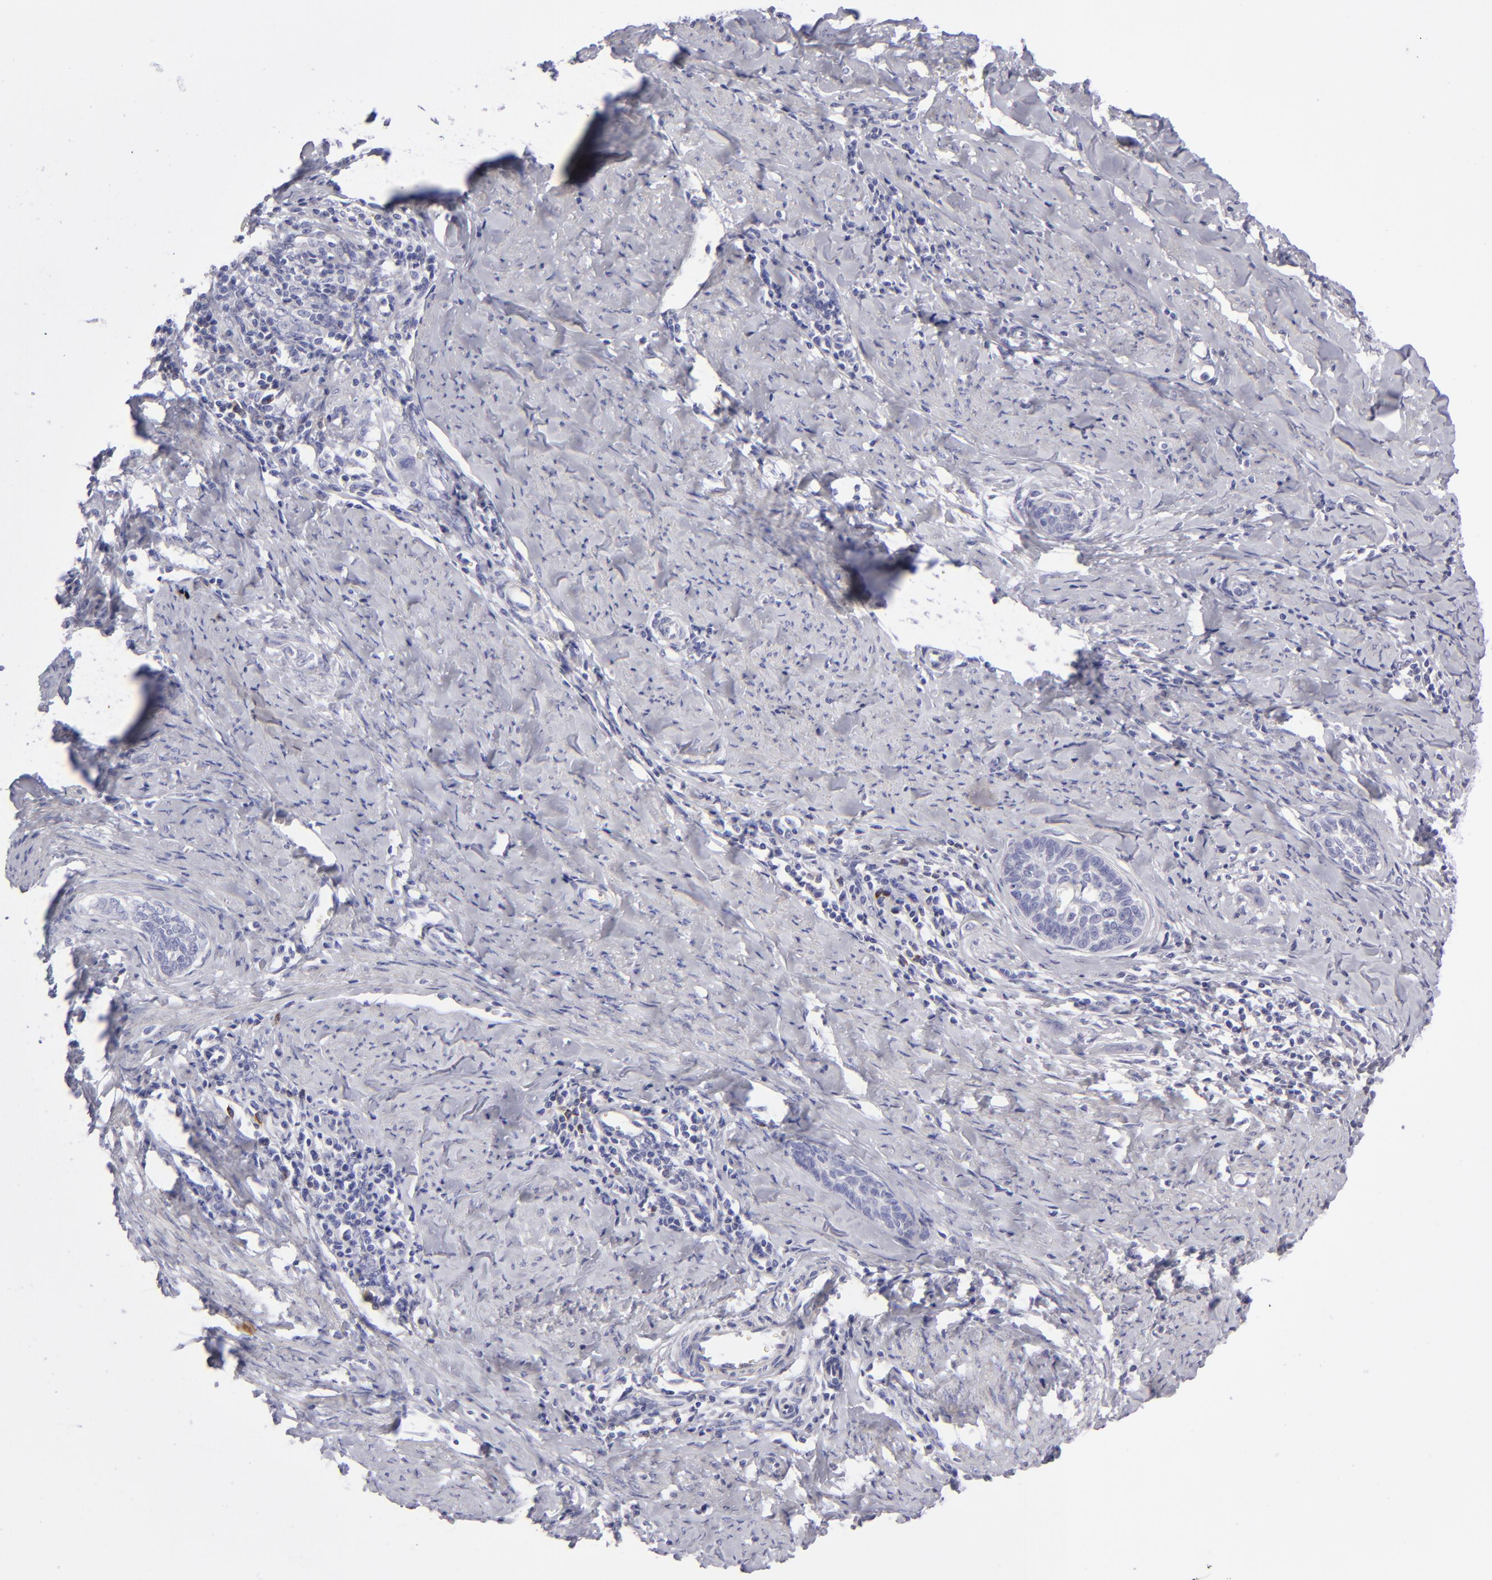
{"staining": {"intensity": "negative", "quantity": "none", "location": "none"}, "tissue": "cervical cancer", "cell_type": "Tumor cells", "image_type": "cancer", "snomed": [{"axis": "morphology", "description": "Squamous cell carcinoma, NOS"}, {"axis": "topography", "description": "Cervix"}], "caption": "High magnification brightfield microscopy of cervical squamous cell carcinoma stained with DAB (3,3'-diaminobenzidine) (brown) and counterstained with hematoxylin (blue): tumor cells show no significant positivity.", "gene": "CD22", "patient": {"sex": "female", "age": 33}}